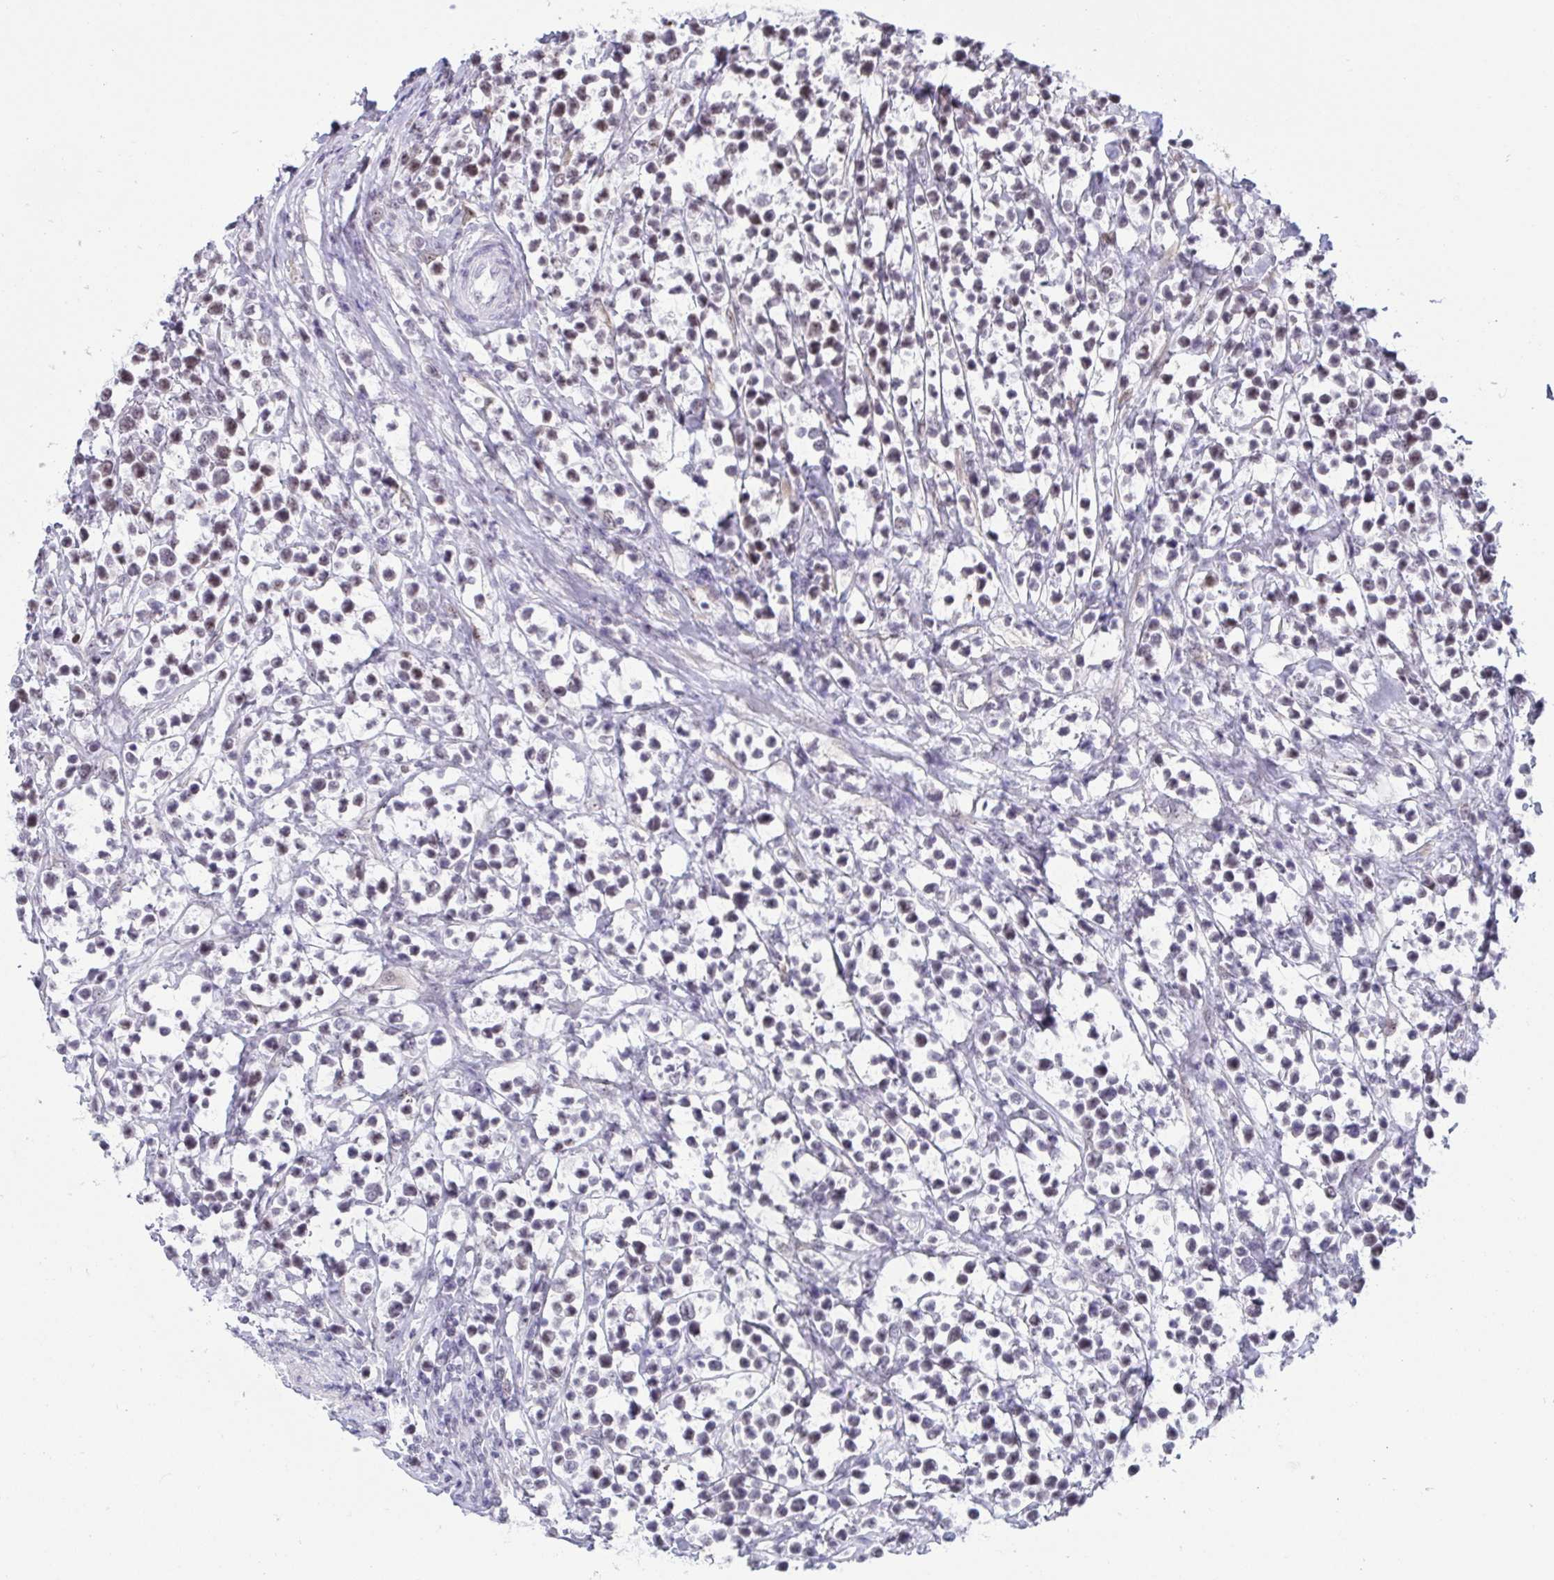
{"staining": {"intensity": "weak", "quantity": "<25%", "location": "nuclear"}, "tissue": "lymphoma", "cell_type": "Tumor cells", "image_type": "cancer", "snomed": [{"axis": "morphology", "description": "Malignant lymphoma, non-Hodgkin's type, High grade"}, {"axis": "topography", "description": "Soft tissue"}], "caption": "High magnification brightfield microscopy of lymphoma stained with DAB (brown) and counterstained with hematoxylin (blue): tumor cells show no significant positivity. (IHC, brightfield microscopy, high magnification).", "gene": "SUPT16H", "patient": {"sex": "female", "age": 56}}